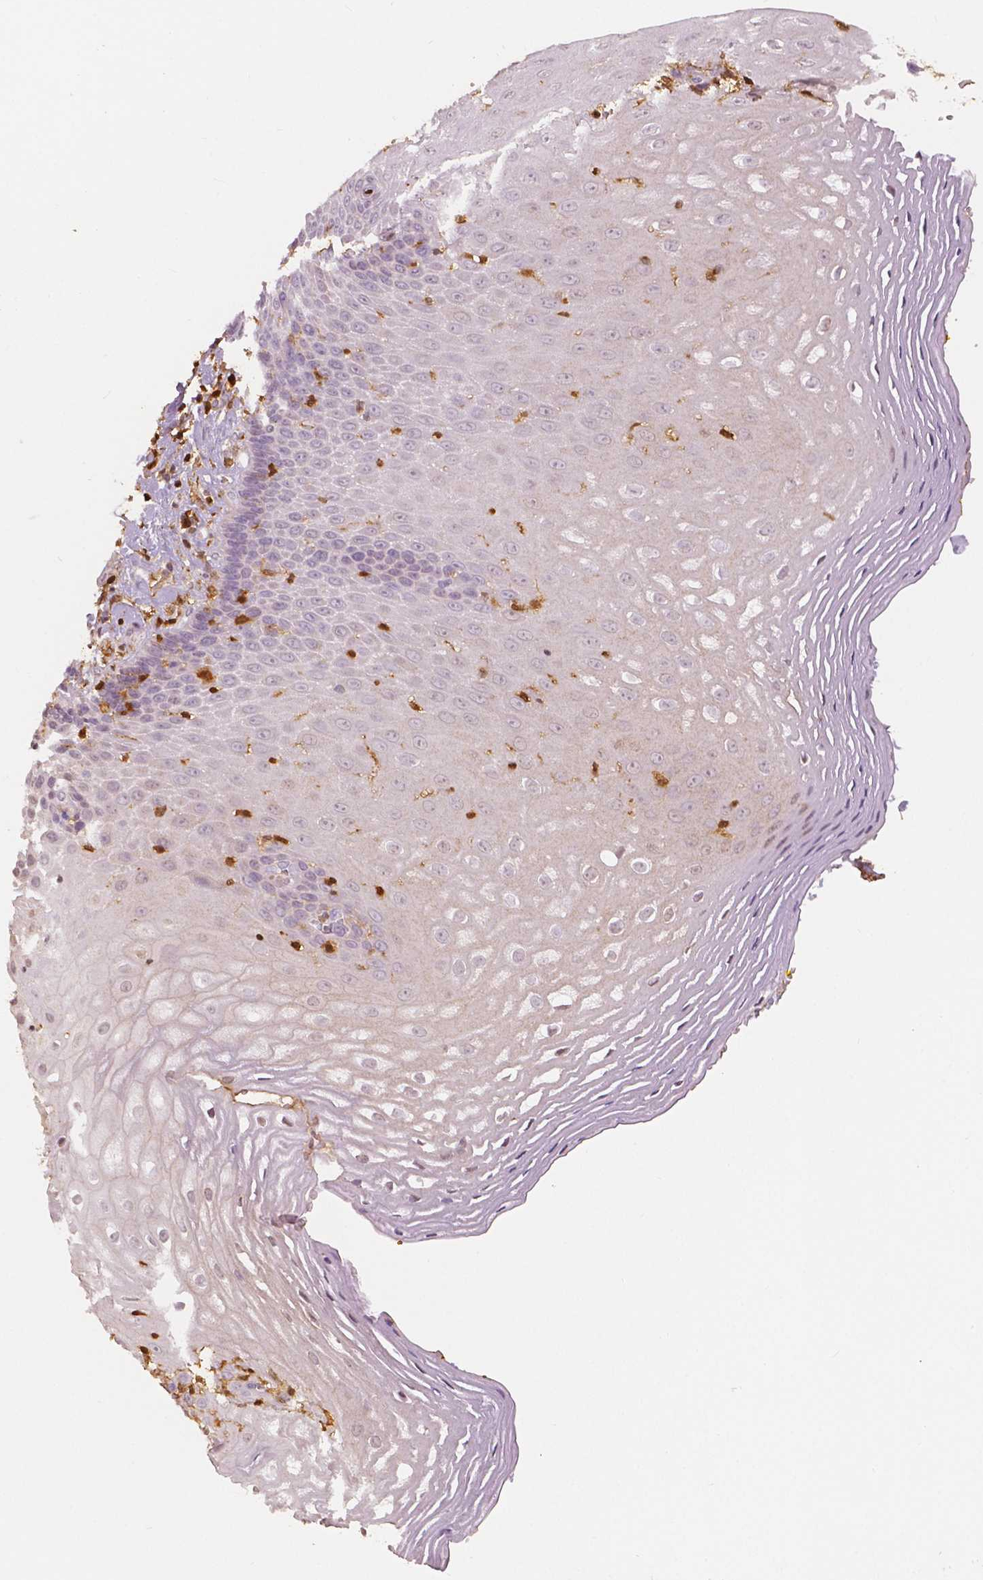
{"staining": {"intensity": "negative", "quantity": "none", "location": "none"}, "tissue": "esophagus", "cell_type": "Squamous epithelial cells", "image_type": "normal", "snomed": [{"axis": "morphology", "description": "Normal tissue, NOS"}, {"axis": "topography", "description": "Esophagus"}], "caption": "Squamous epithelial cells show no significant protein staining in benign esophagus.", "gene": "S100A4", "patient": {"sex": "female", "age": 68}}